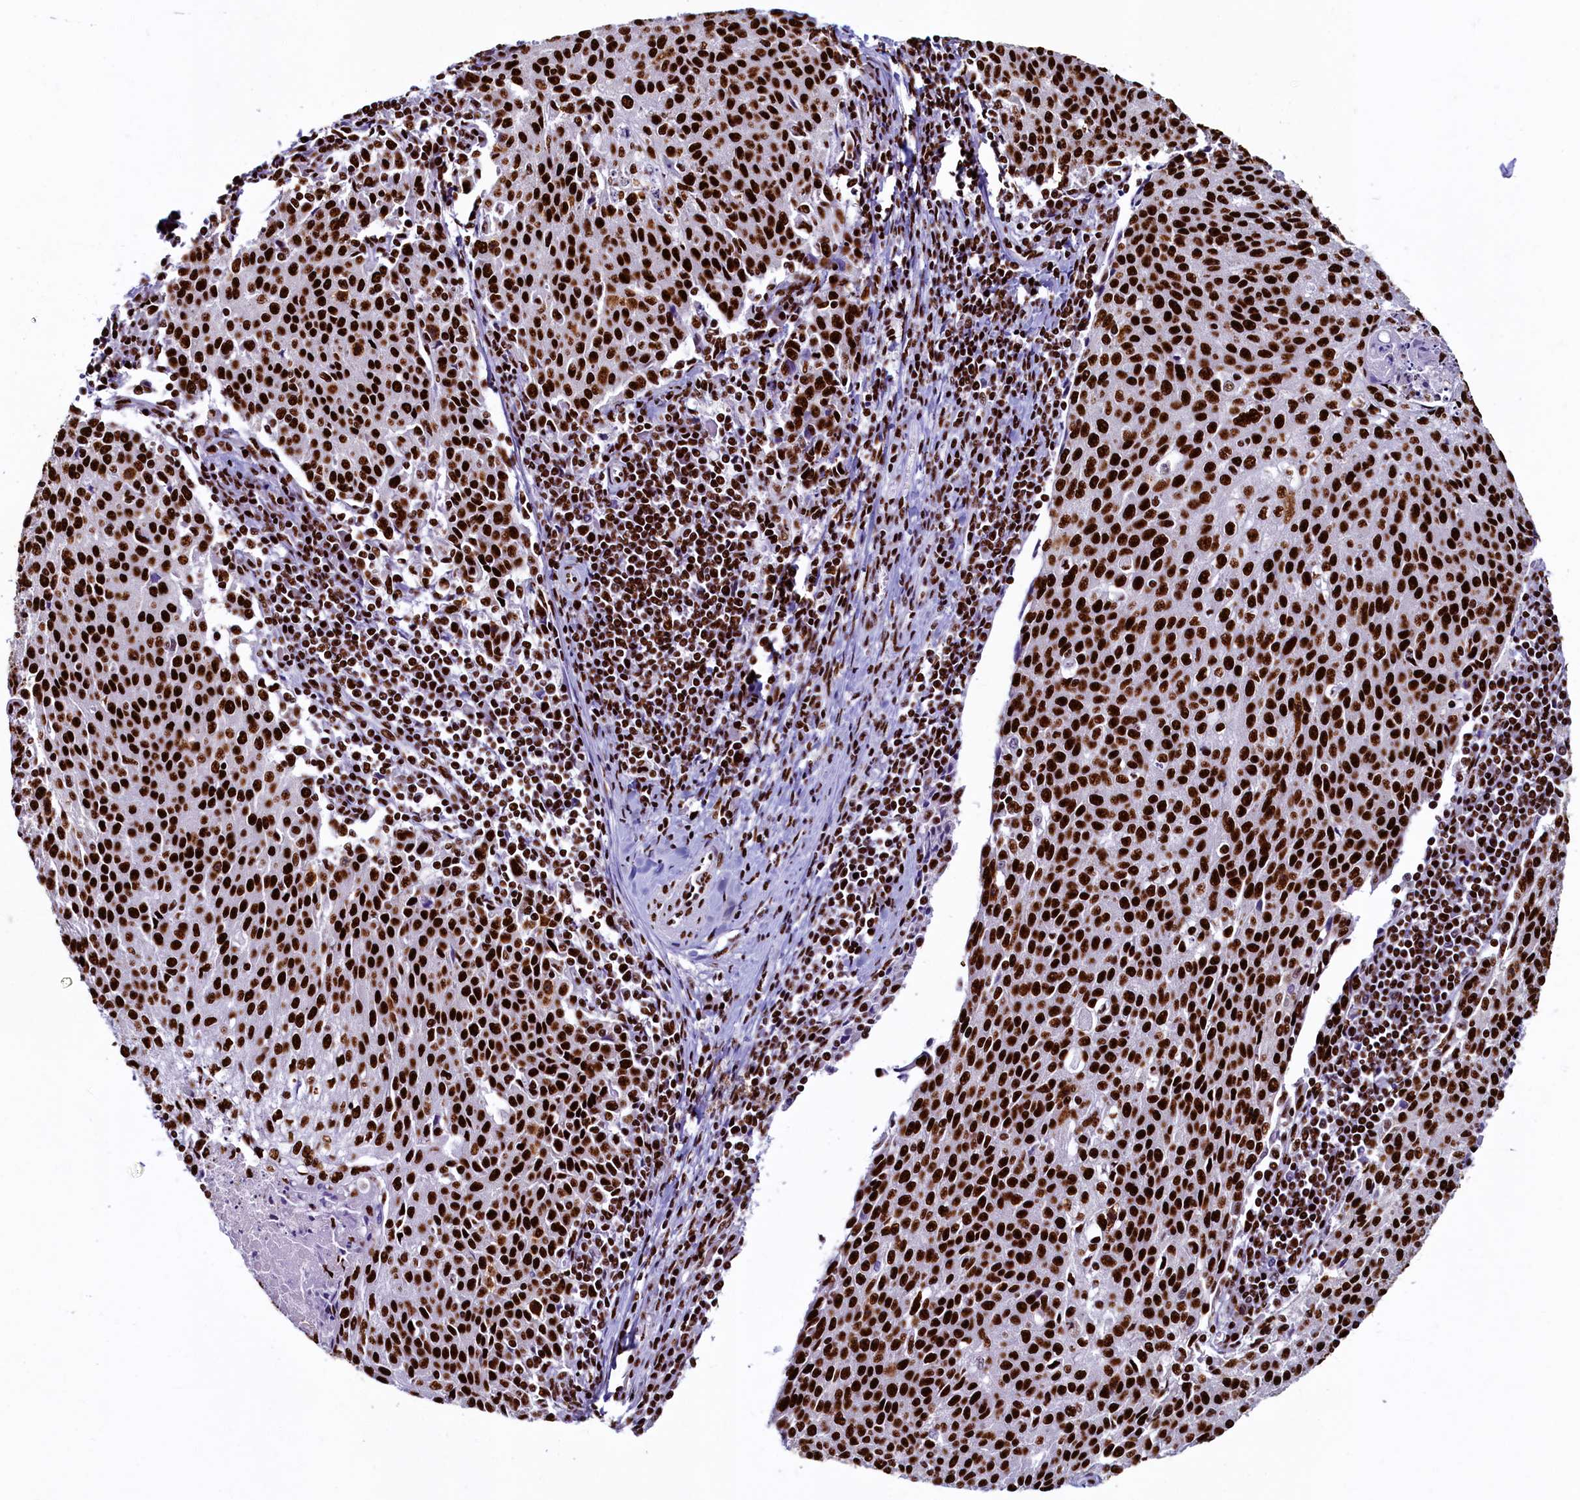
{"staining": {"intensity": "strong", "quantity": ">75%", "location": "nuclear"}, "tissue": "cervical cancer", "cell_type": "Tumor cells", "image_type": "cancer", "snomed": [{"axis": "morphology", "description": "Squamous cell carcinoma, NOS"}, {"axis": "topography", "description": "Cervix"}], "caption": "This histopathology image shows immunohistochemistry (IHC) staining of squamous cell carcinoma (cervical), with high strong nuclear positivity in about >75% of tumor cells.", "gene": "SRRM2", "patient": {"sex": "female", "age": 46}}